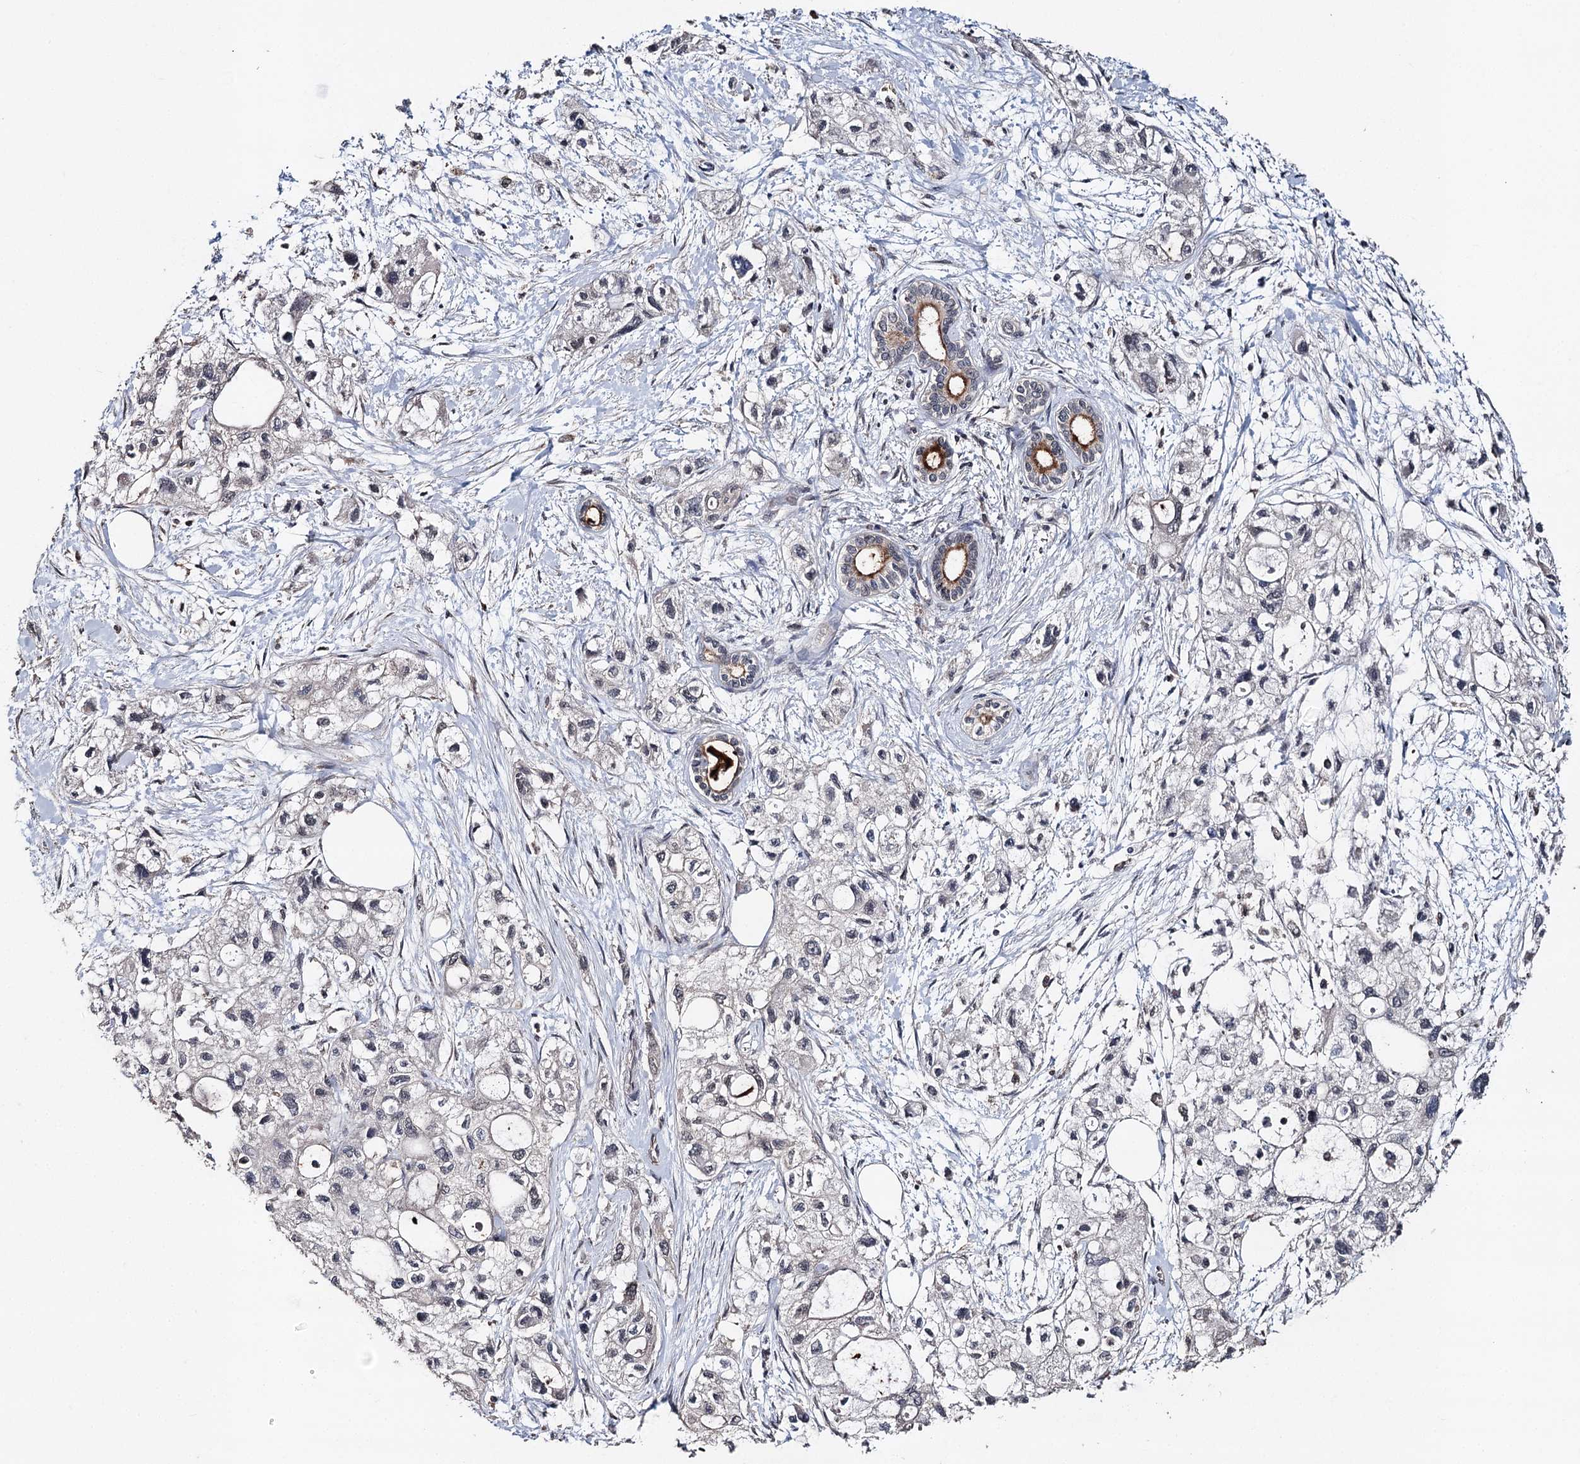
{"staining": {"intensity": "negative", "quantity": "none", "location": "none"}, "tissue": "pancreatic cancer", "cell_type": "Tumor cells", "image_type": "cancer", "snomed": [{"axis": "morphology", "description": "Adenocarcinoma, NOS"}, {"axis": "topography", "description": "Pancreas"}], "caption": "A high-resolution image shows immunohistochemistry (IHC) staining of pancreatic cancer (adenocarcinoma), which demonstrates no significant positivity in tumor cells.", "gene": "NOPCHAP1", "patient": {"sex": "male", "age": 75}}